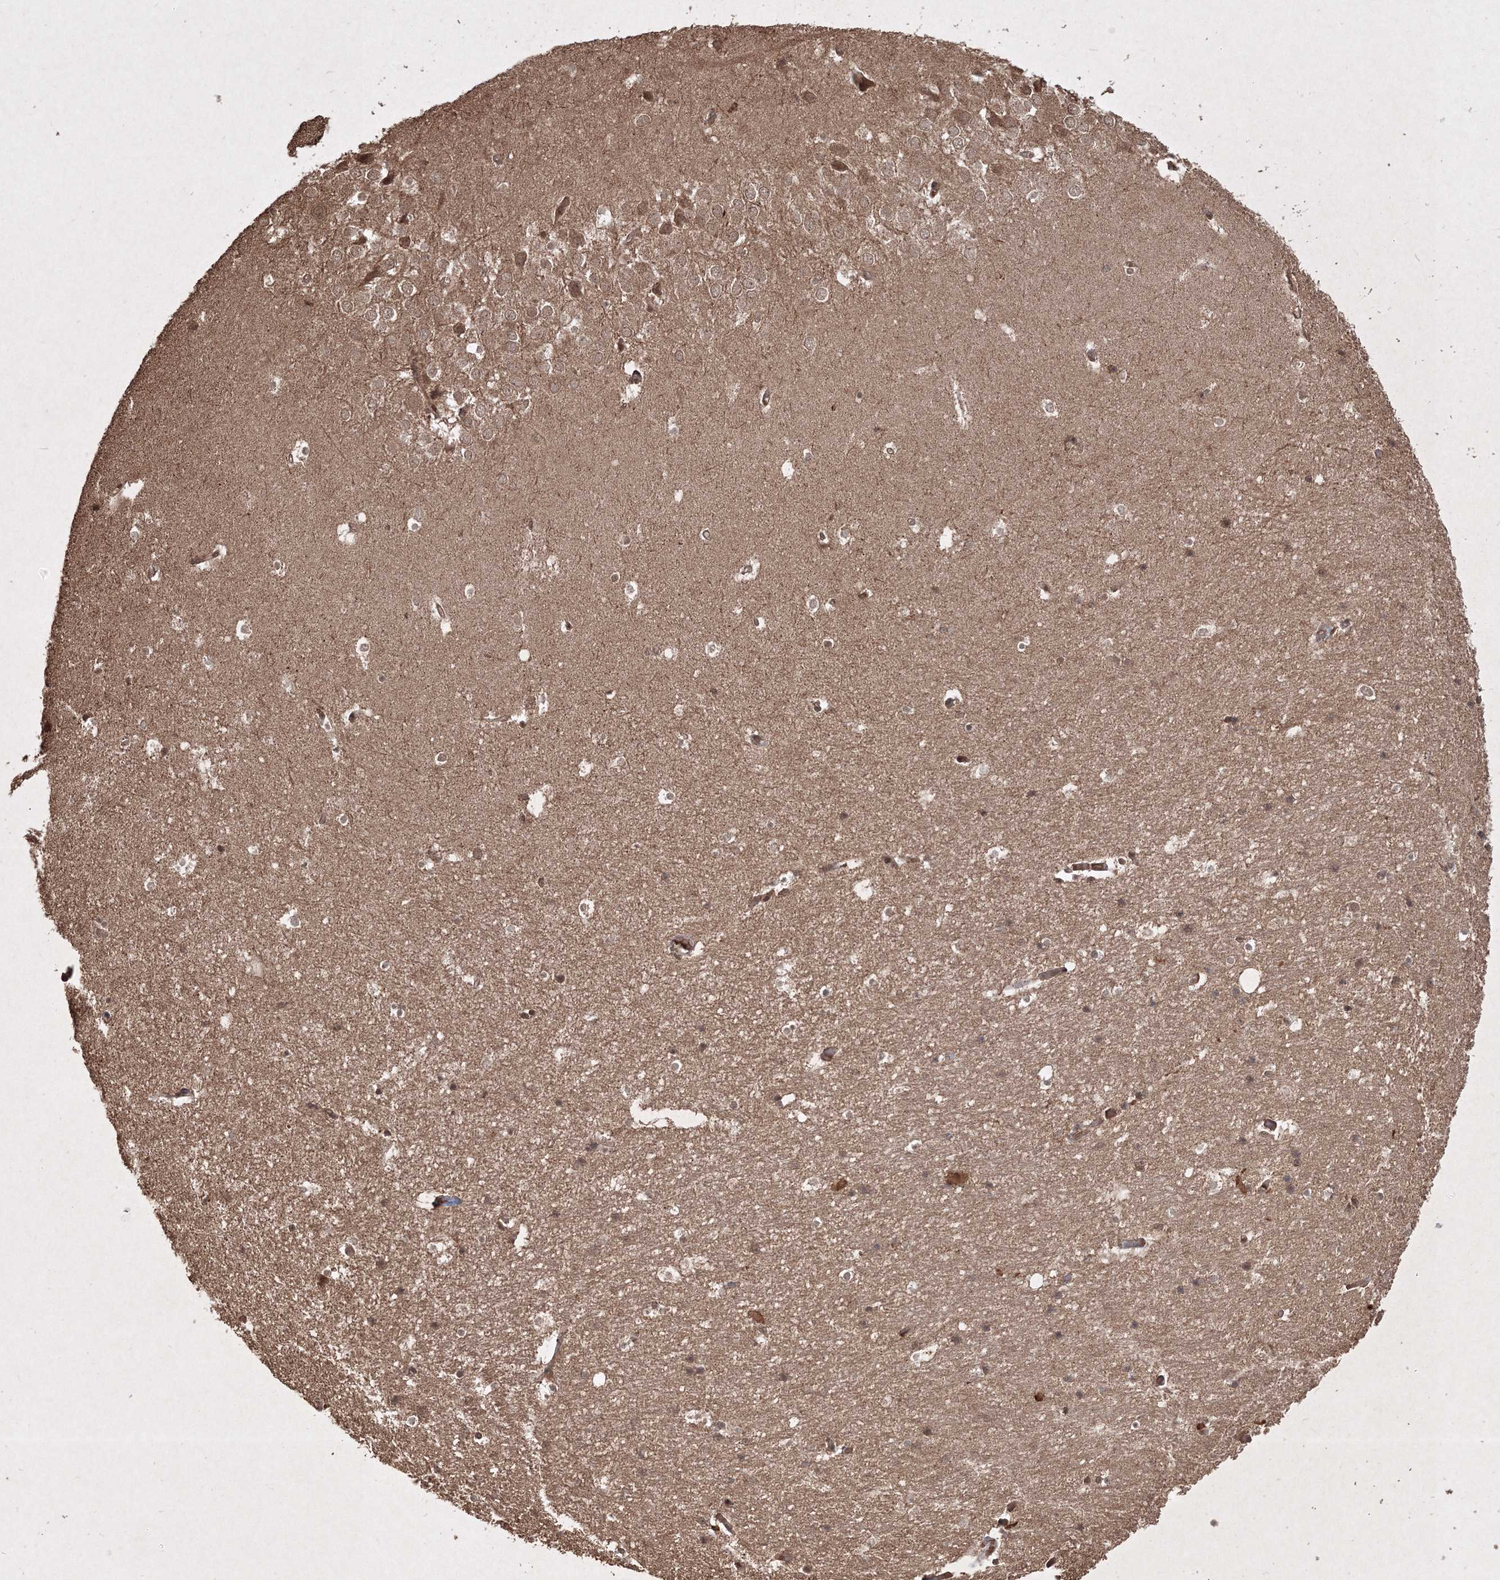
{"staining": {"intensity": "moderate", "quantity": "25%-75%", "location": "cytoplasmic/membranous"}, "tissue": "hippocampus", "cell_type": "Glial cells", "image_type": "normal", "snomed": [{"axis": "morphology", "description": "Normal tissue, NOS"}, {"axis": "topography", "description": "Hippocampus"}], "caption": "Glial cells display medium levels of moderate cytoplasmic/membranous staining in about 25%-75% of cells in benign hippocampus.", "gene": "PELI3", "patient": {"sex": "female", "age": 52}}